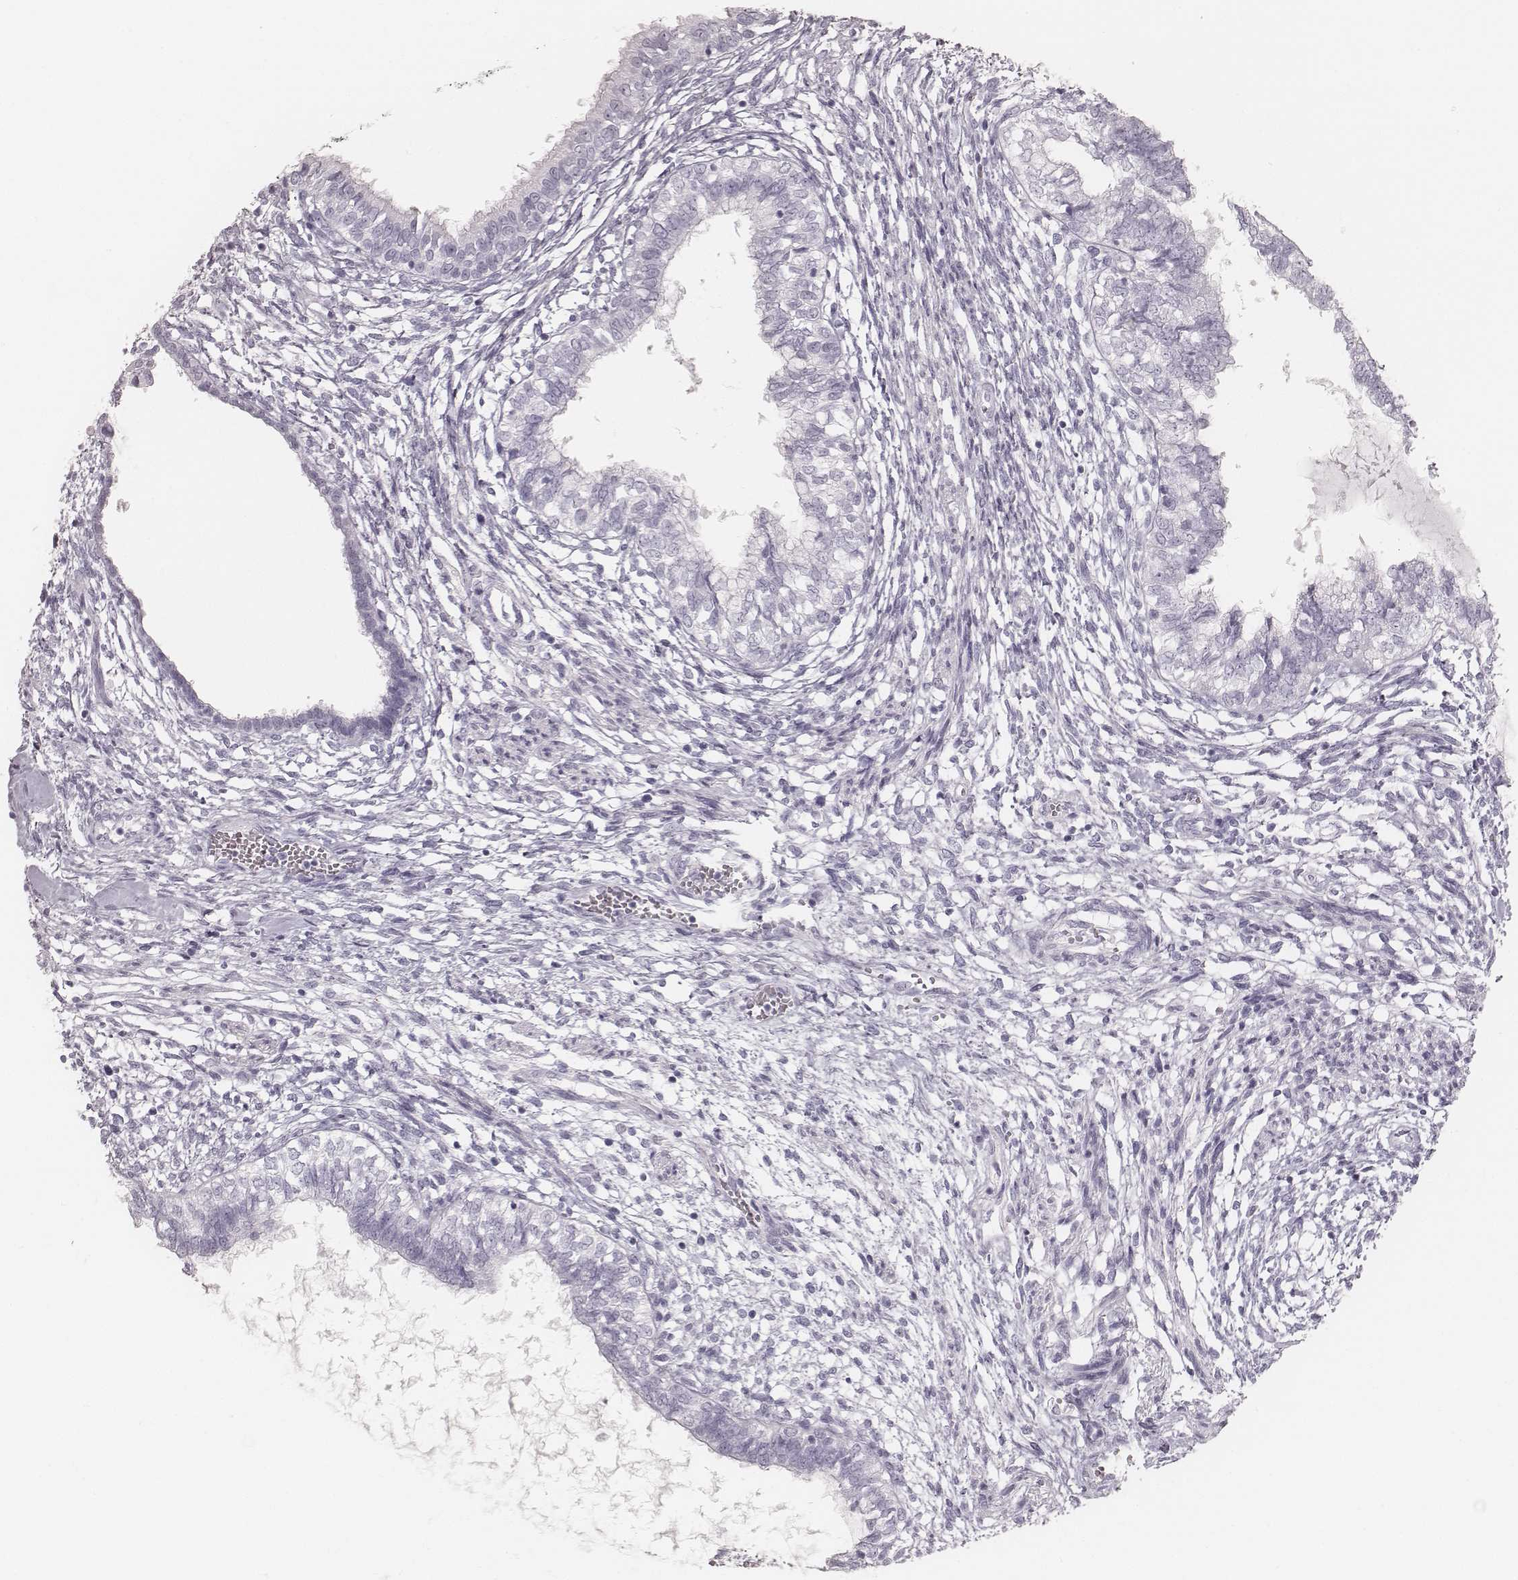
{"staining": {"intensity": "negative", "quantity": "none", "location": "none"}, "tissue": "testis cancer", "cell_type": "Tumor cells", "image_type": "cancer", "snomed": [{"axis": "morphology", "description": "Carcinoma, Embryonal, NOS"}, {"axis": "topography", "description": "Testis"}], "caption": "Immunohistochemistry of human embryonal carcinoma (testis) shows no staining in tumor cells.", "gene": "KRT34", "patient": {"sex": "male", "age": 37}}